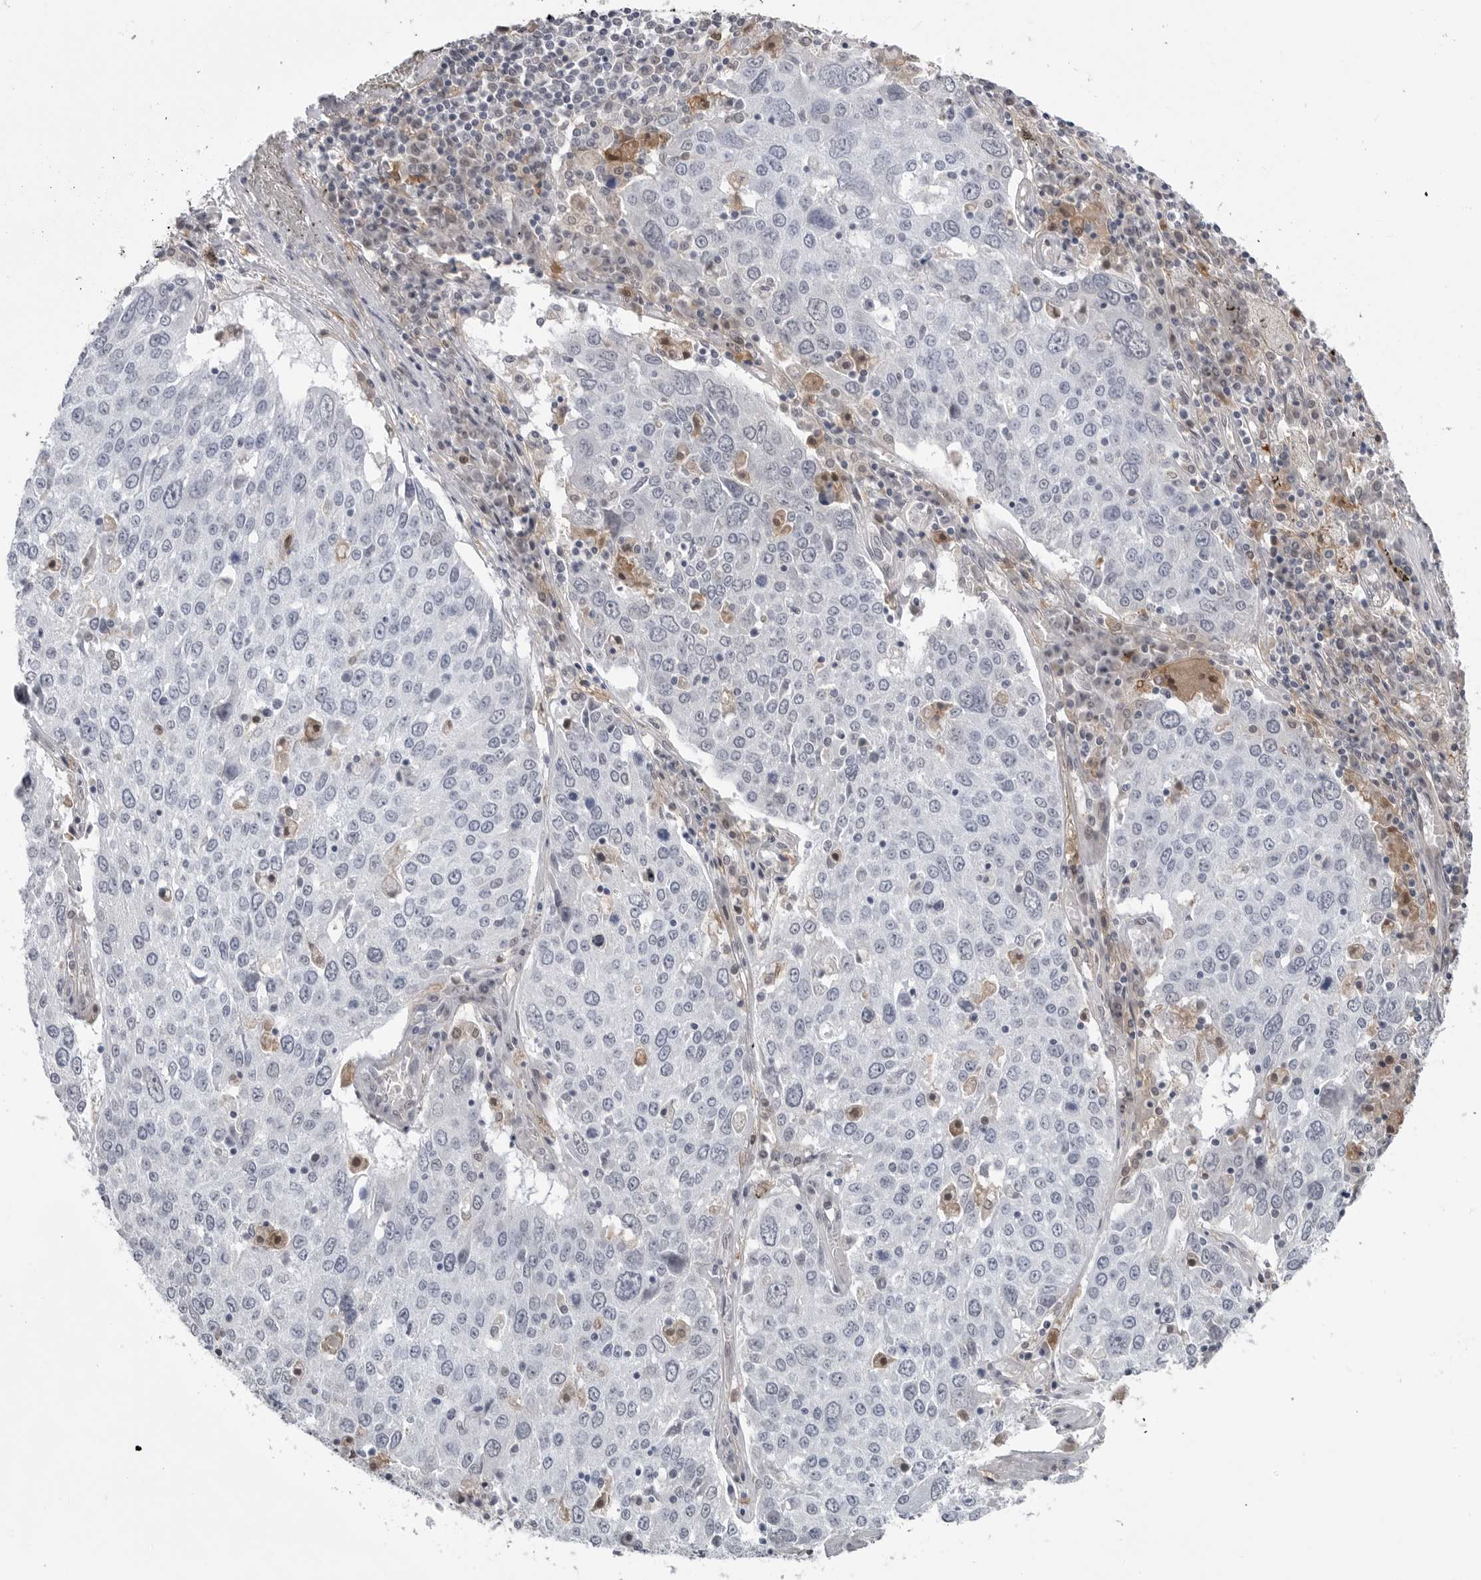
{"staining": {"intensity": "negative", "quantity": "none", "location": "none"}, "tissue": "lung cancer", "cell_type": "Tumor cells", "image_type": "cancer", "snomed": [{"axis": "morphology", "description": "Squamous cell carcinoma, NOS"}, {"axis": "topography", "description": "Lung"}], "caption": "Human squamous cell carcinoma (lung) stained for a protein using IHC reveals no positivity in tumor cells.", "gene": "PNPO", "patient": {"sex": "male", "age": 65}}